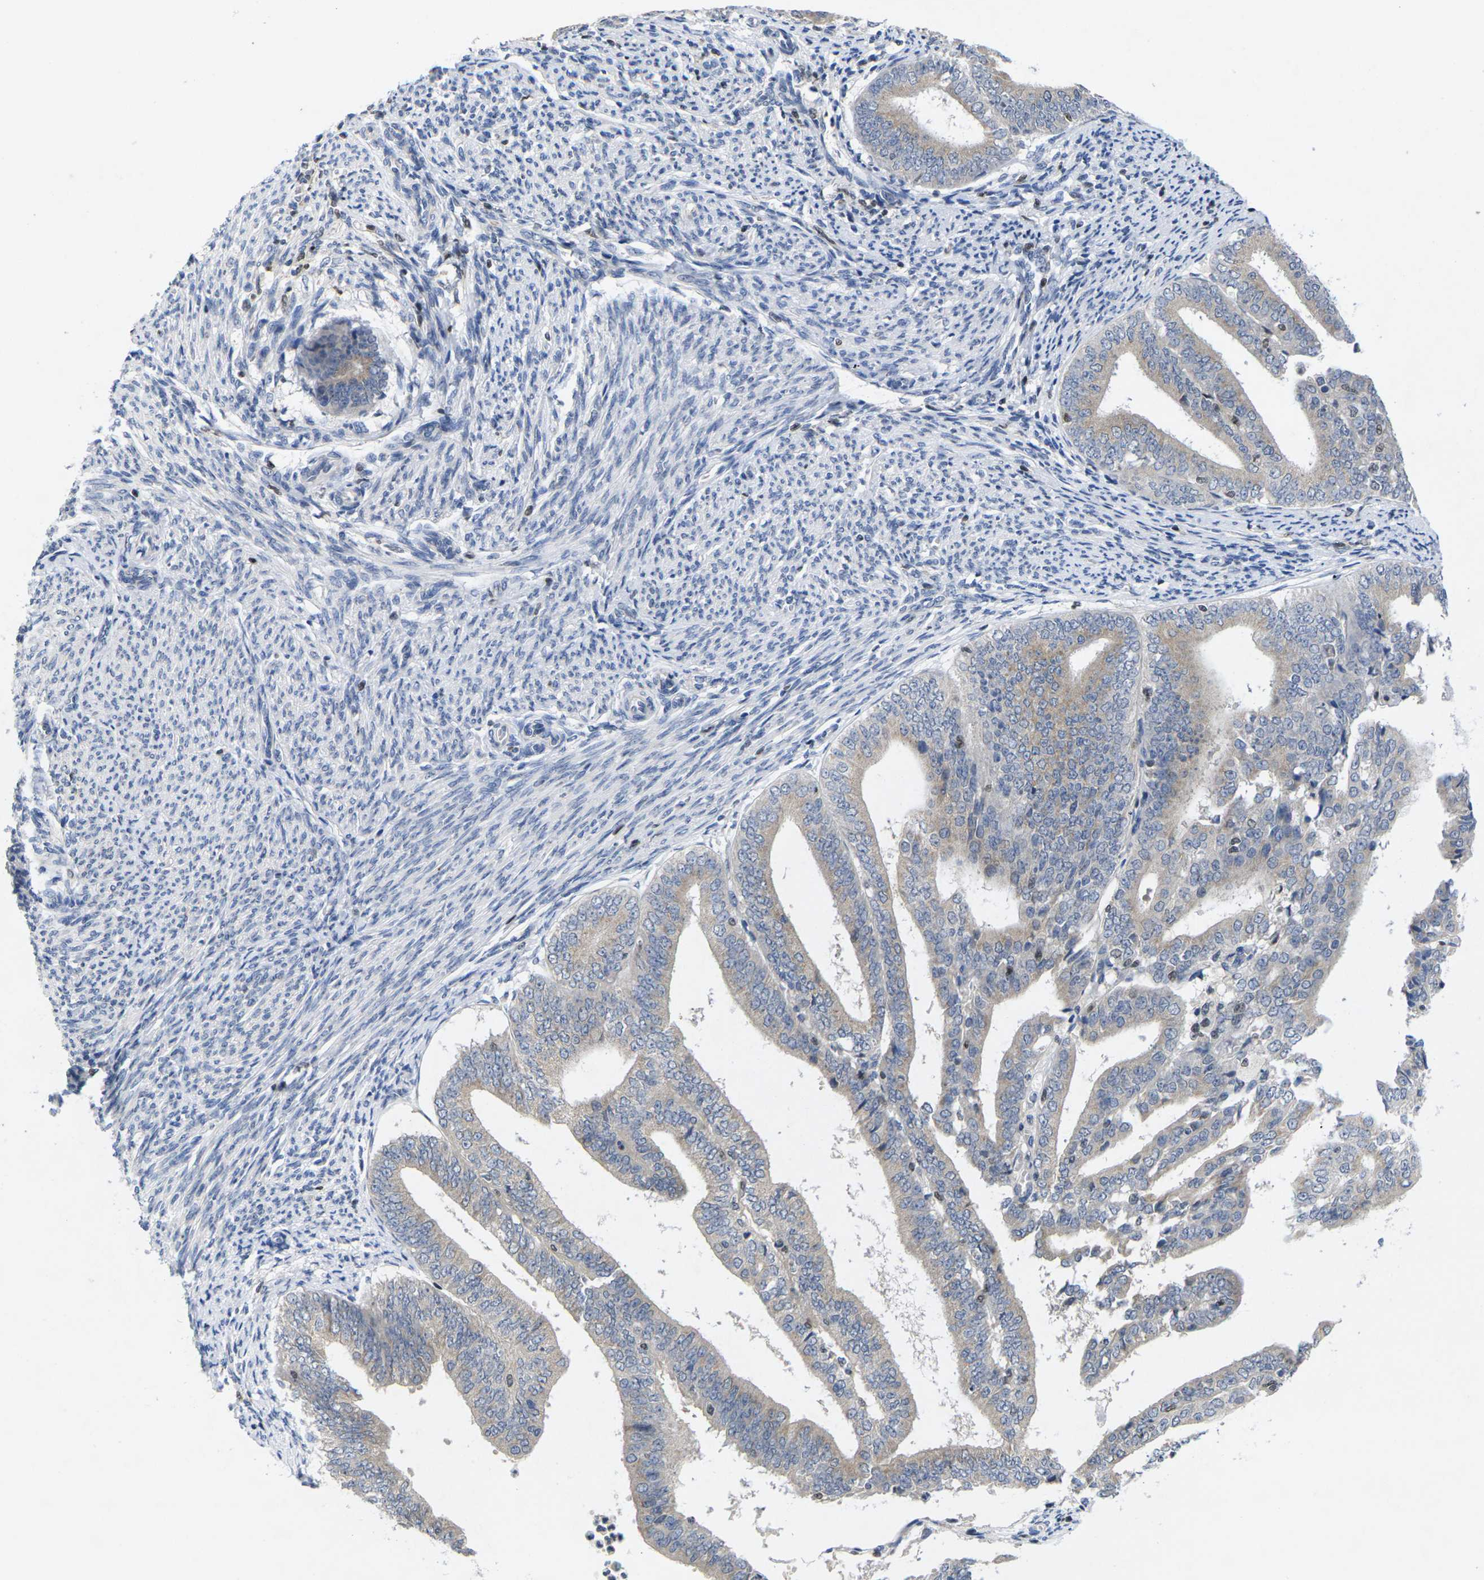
{"staining": {"intensity": "weak", "quantity": "<25%", "location": "cytoplasmic/membranous"}, "tissue": "endometrial cancer", "cell_type": "Tumor cells", "image_type": "cancer", "snomed": [{"axis": "morphology", "description": "Adenocarcinoma, NOS"}, {"axis": "topography", "description": "Endometrium"}], "caption": "This is a micrograph of immunohistochemistry staining of endometrial adenocarcinoma, which shows no positivity in tumor cells.", "gene": "IKZF1", "patient": {"sex": "female", "age": 63}}